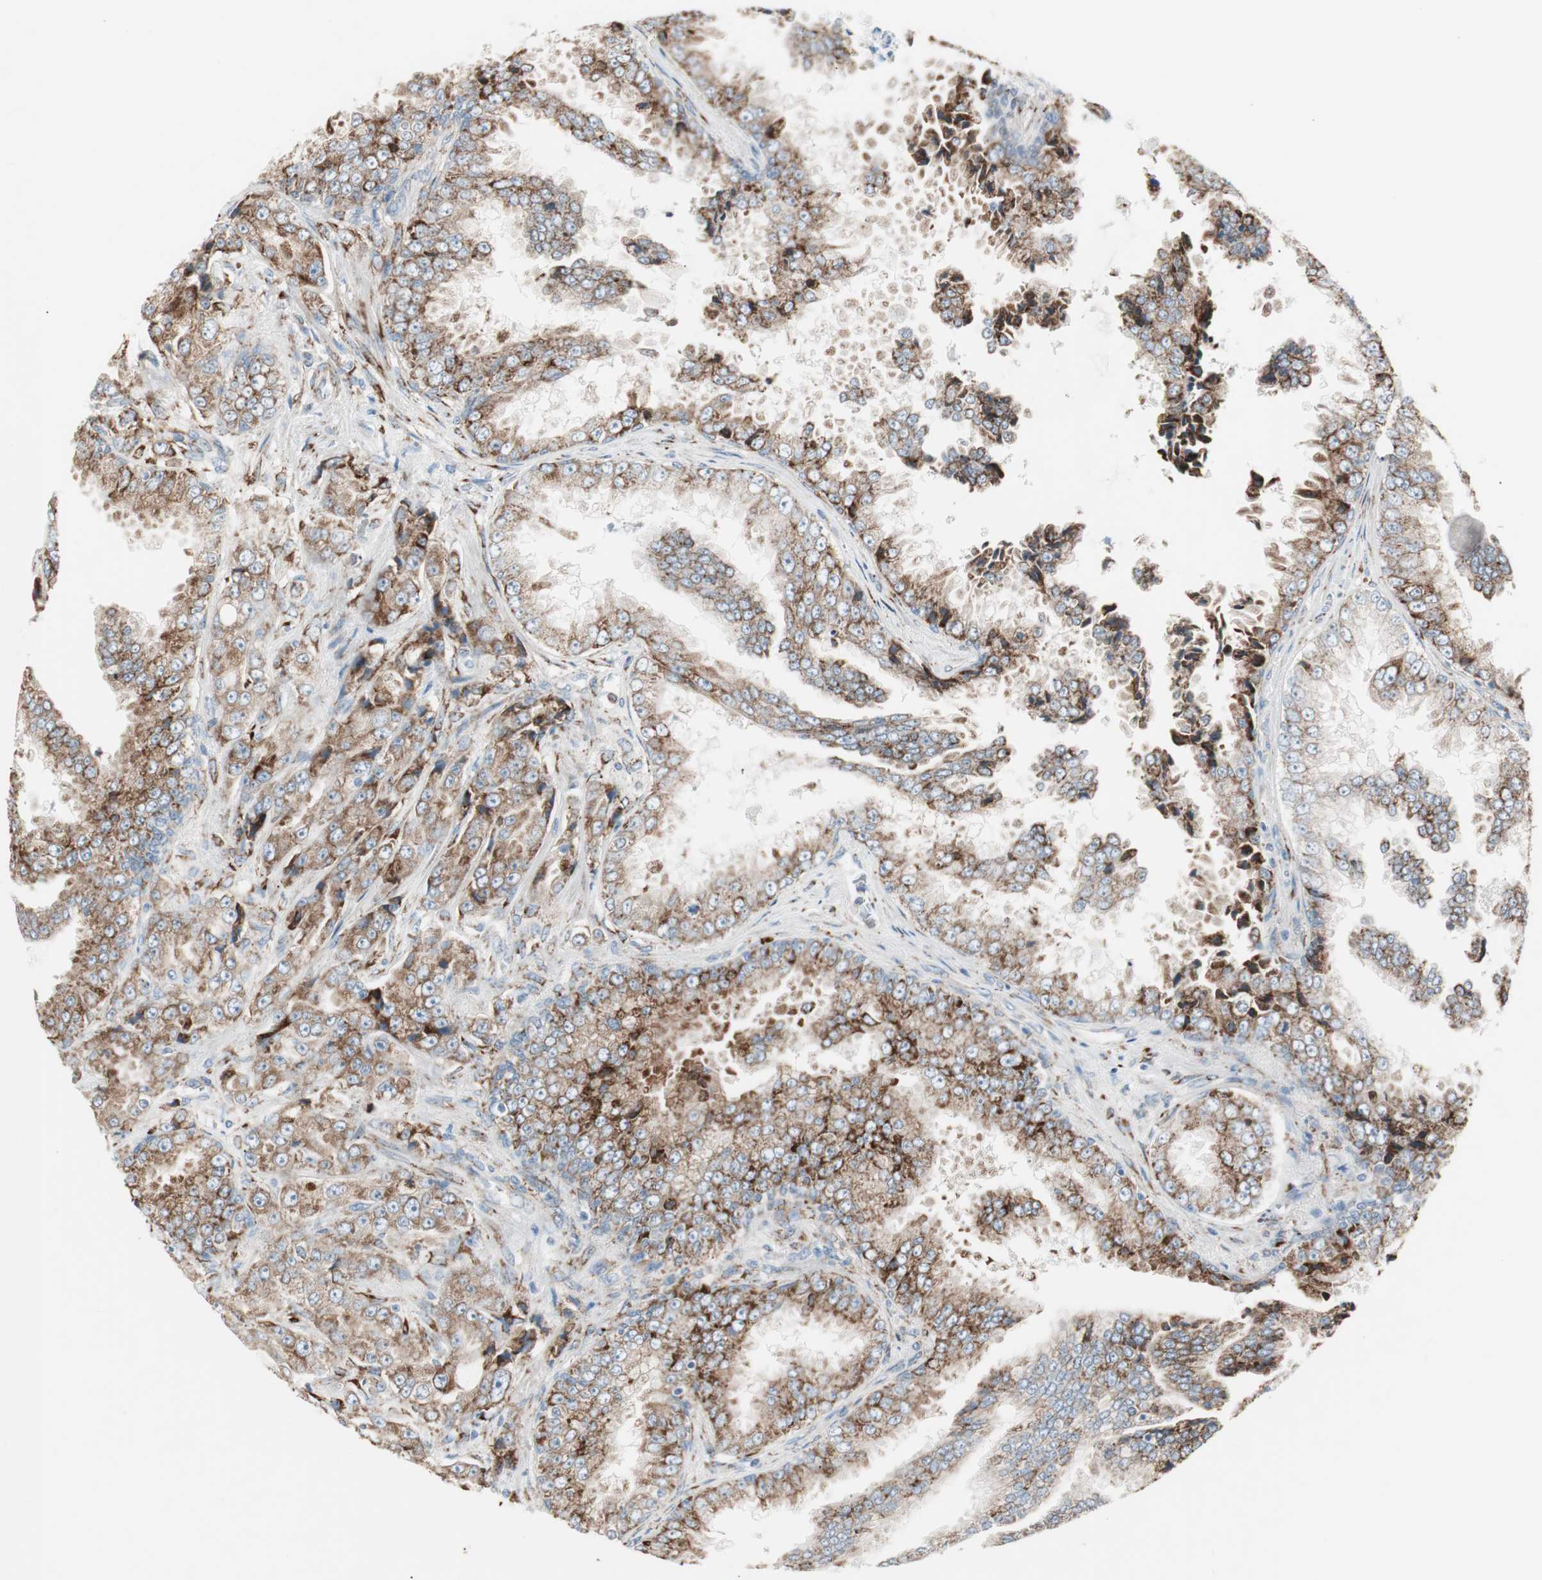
{"staining": {"intensity": "strong", "quantity": ">75%", "location": "cytoplasmic/membranous"}, "tissue": "prostate cancer", "cell_type": "Tumor cells", "image_type": "cancer", "snomed": [{"axis": "morphology", "description": "Adenocarcinoma, High grade"}, {"axis": "topography", "description": "Prostate"}], "caption": "An image of prostate adenocarcinoma (high-grade) stained for a protein shows strong cytoplasmic/membranous brown staining in tumor cells.", "gene": "P4HTM", "patient": {"sex": "male", "age": 73}}